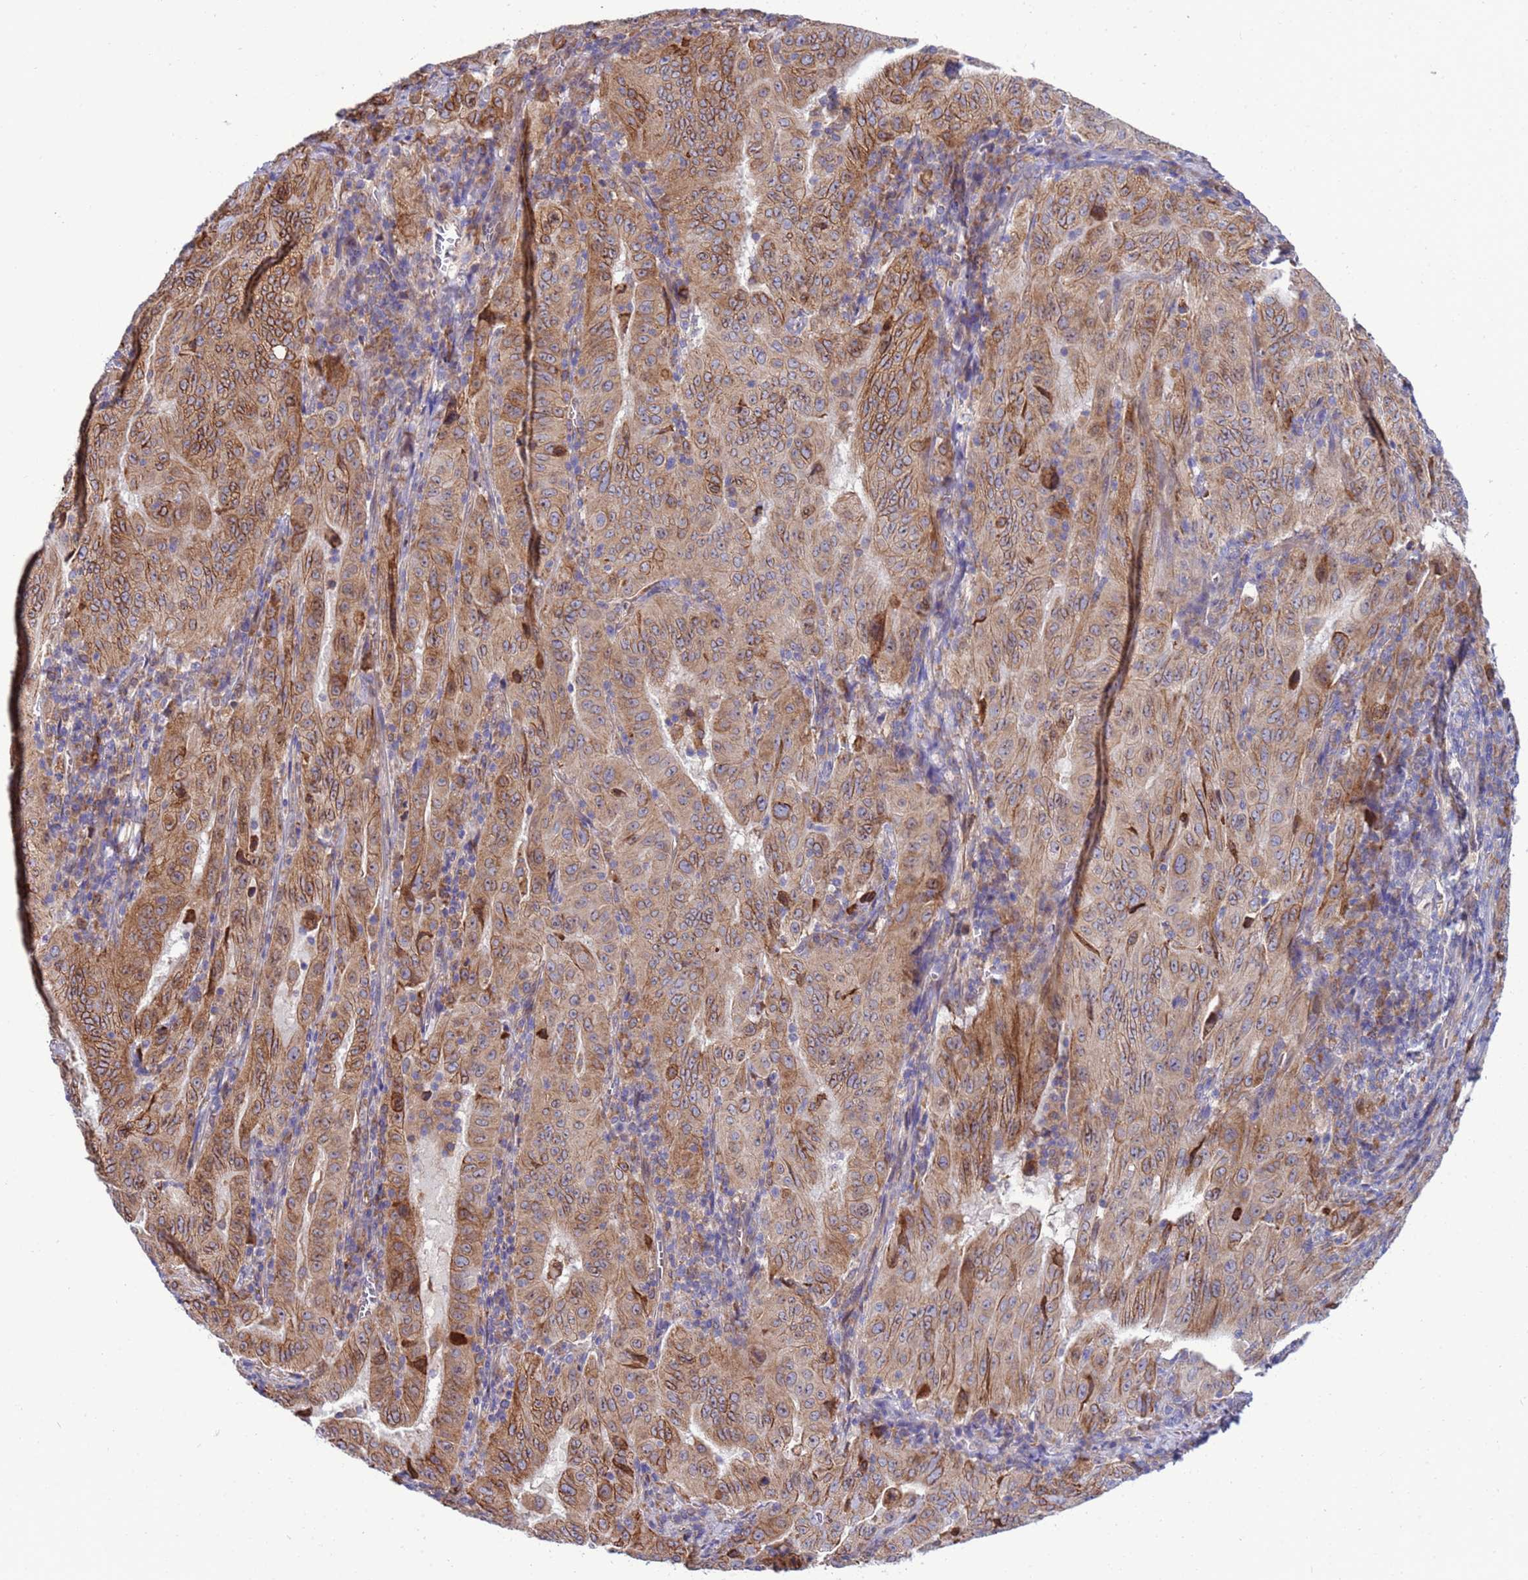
{"staining": {"intensity": "moderate", "quantity": ">75%", "location": "cytoplasmic/membranous"}, "tissue": "pancreatic cancer", "cell_type": "Tumor cells", "image_type": "cancer", "snomed": [{"axis": "morphology", "description": "Adenocarcinoma, NOS"}, {"axis": "topography", "description": "Pancreas"}], "caption": "Pancreatic adenocarcinoma tissue shows moderate cytoplasmic/membranous positivity in approximately >75% of tumor cells The staining is performed using DAB brown chromogen to label protein expression. The nuclei are counter-stained blue using hematoxylin.", "gene": "RAPGEF4", "patient": {"sex": "male", "age": 63}}